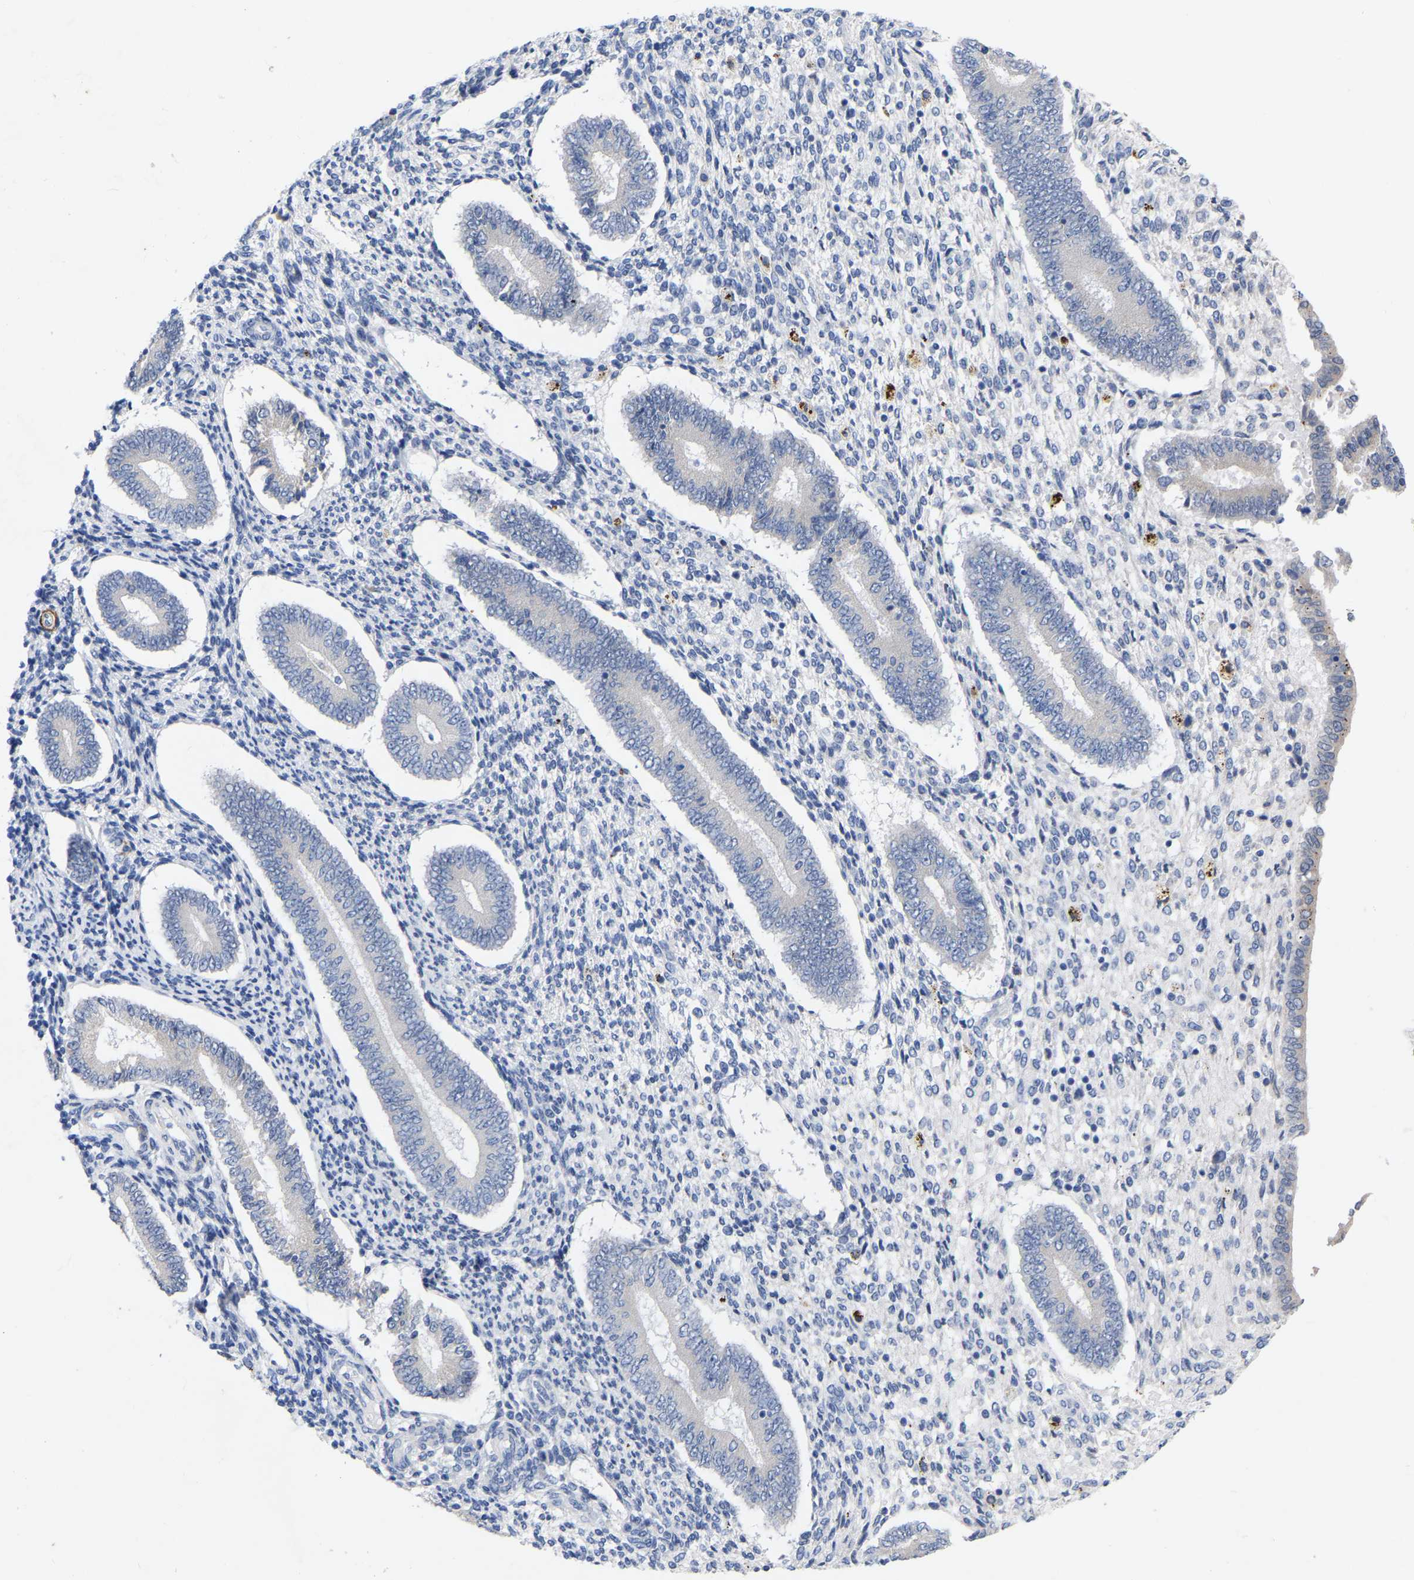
{"staining": {"intensity": "negative", "quantity": "none", "location": "none"}, "tissue": "endometrium", "cell_type": "Cells in endometrial stroma", "image_type": "normal", "snomed": [{"axis": "morphology", "description": "Normal tissue, NOS"}, {"axis": "topography", "description": "Endometrium"}], "caption": "Human endometrium stained for a protein using immunohistochemistry shows no staining in cells in endometrial stroma.", "gene": "STRIP2", "patient": {"sex": "female", "age": 42}}